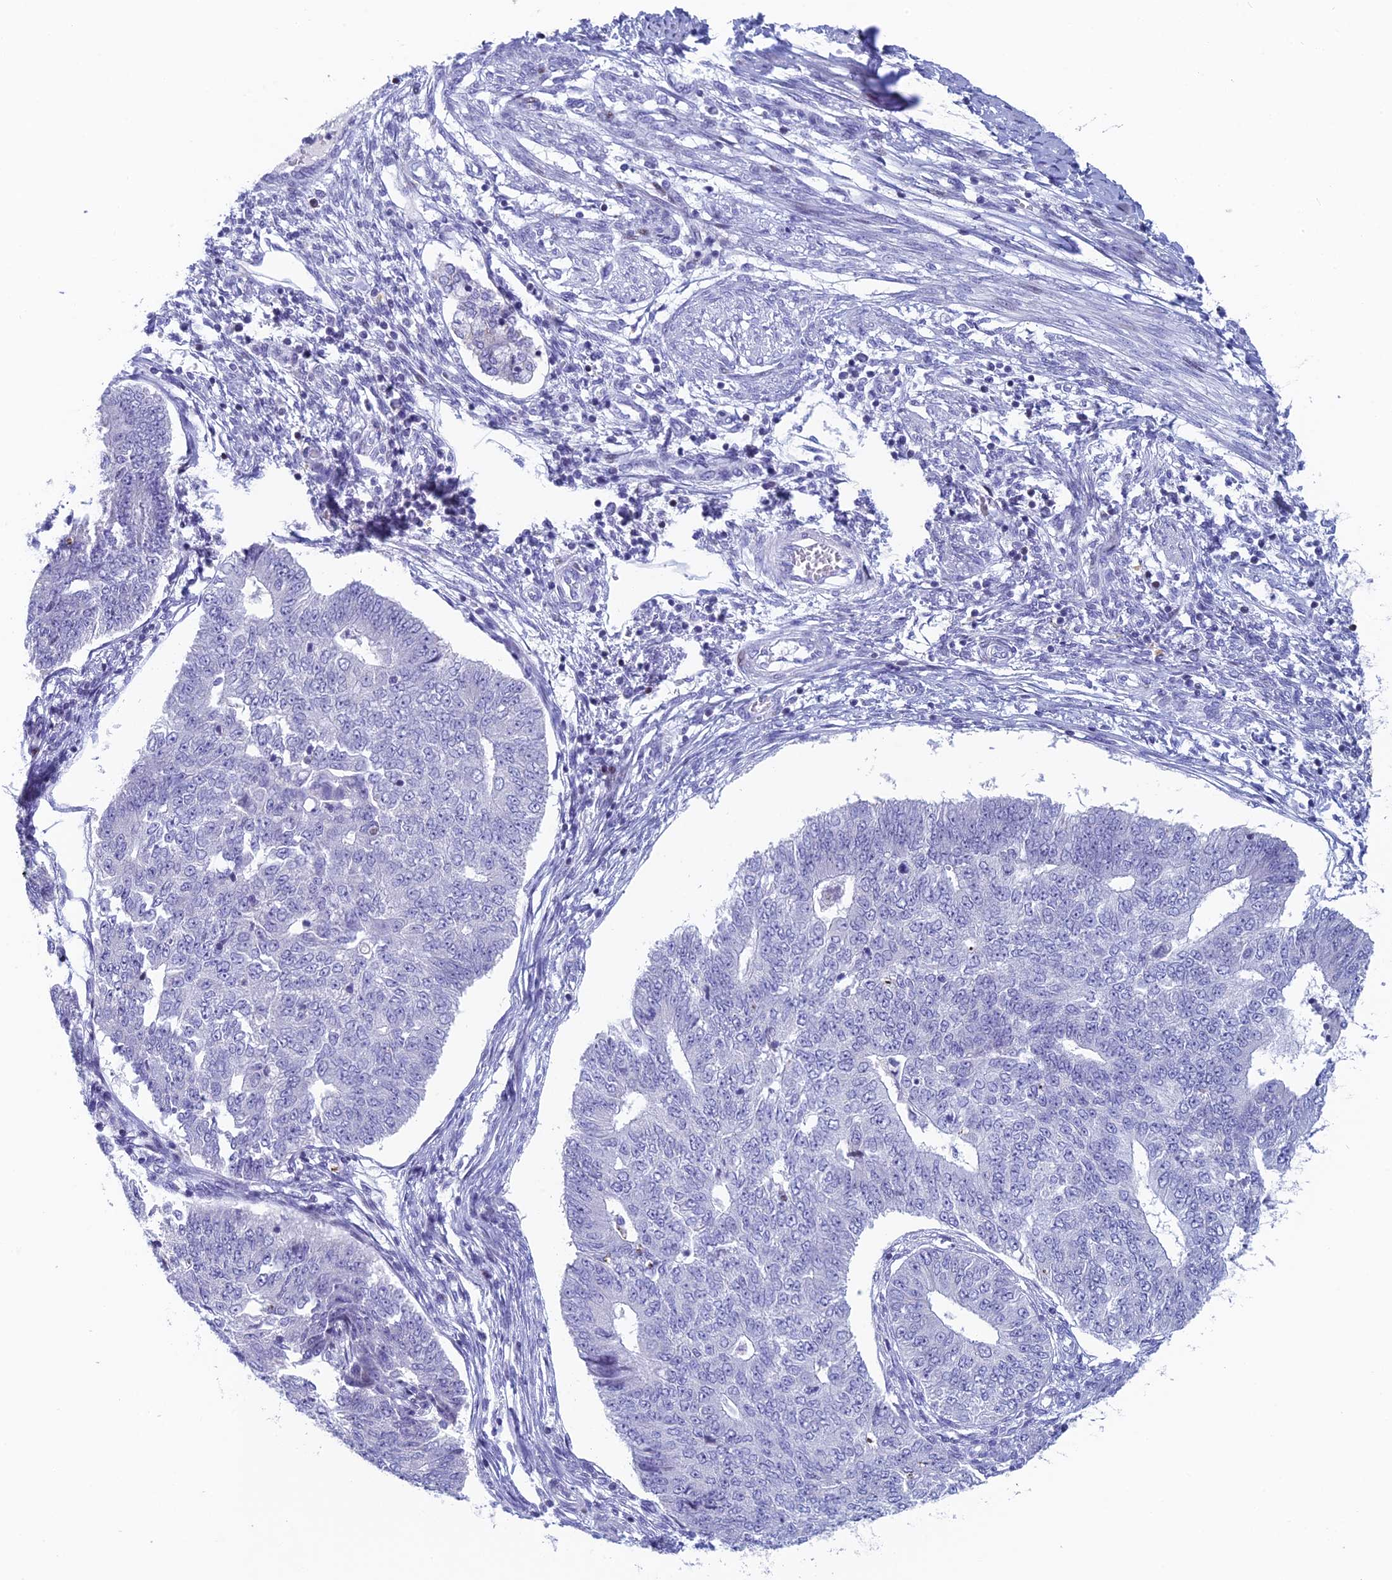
{"staining": {"intensity": "negative", "quantity": "none", "location": "none"}, "tissue": "endometrial cancer", "cell_type": "Tumor cells", "image_type": "cancer", "snomed": [{"axis": "morphology", "description": "Adenocarcinoma, NOS"}, {"axis": "topography", "description": "Endometrium"}], "caption": "IHC of human adenocarcinoma (endometrial) reveals no staining in tumor cells.", "gene": "REXO5", "patient": {"sex": "female", "age": 32}}